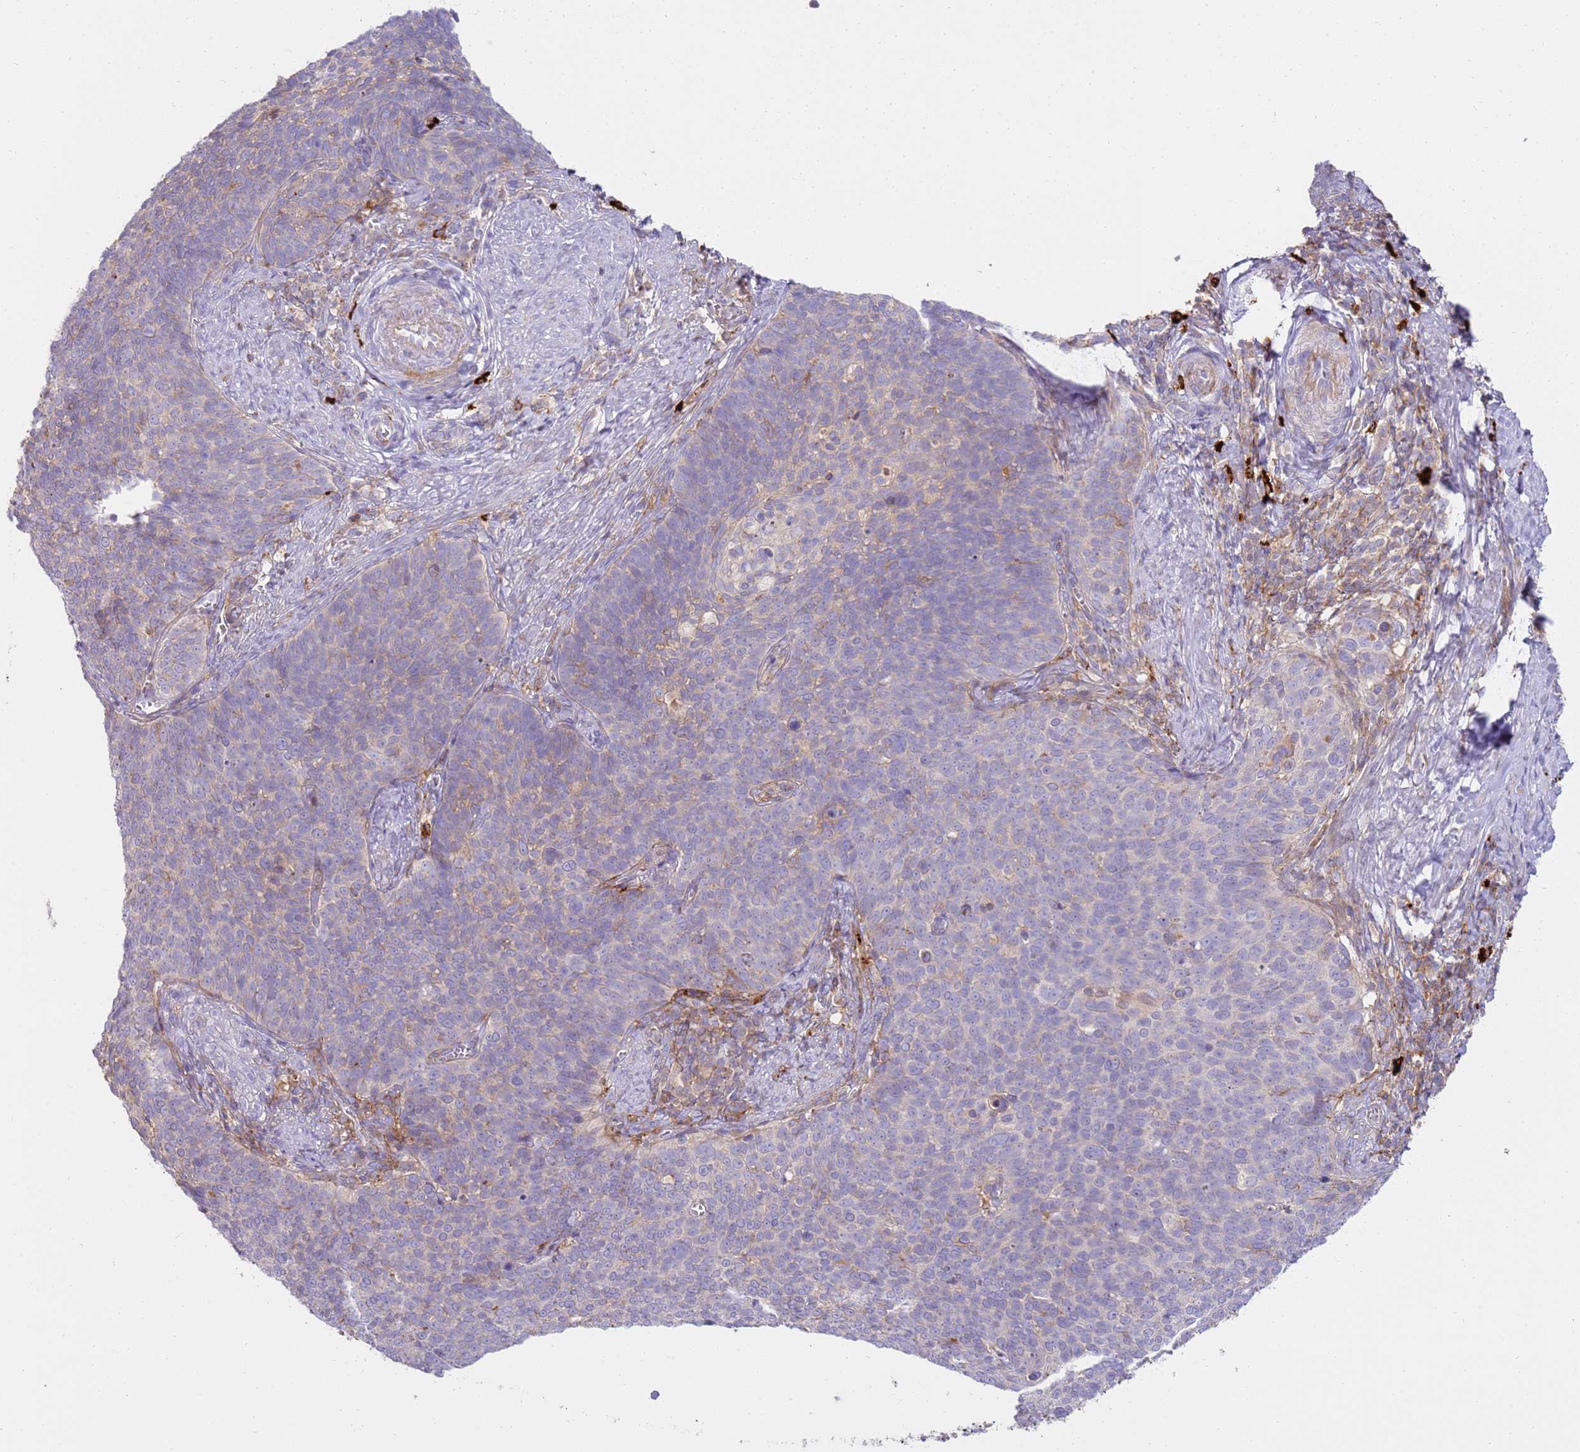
{"staining": {"intensity": "negative", "quantity": "none", "location": "none"}, "tissue": "cervical cancer", "cell_type": "Tumor cells", "image_type": "cancer", "snomed": [{"axis": "morphology", "description": "Normal tissue, NOS"}, {"axis": "morphology", "description": "Squamous cell carcinoma, NOS"}, {"axis": "topography", "description": "Cervix"}], "caption": "The immunohistochemistry (IHC) histopathology image has no significant positivity in tumor cells of cervical squamous cell carcinoma tissue.", "gene": "FPR1", "patient": {"sex": "female", "age": 39}}